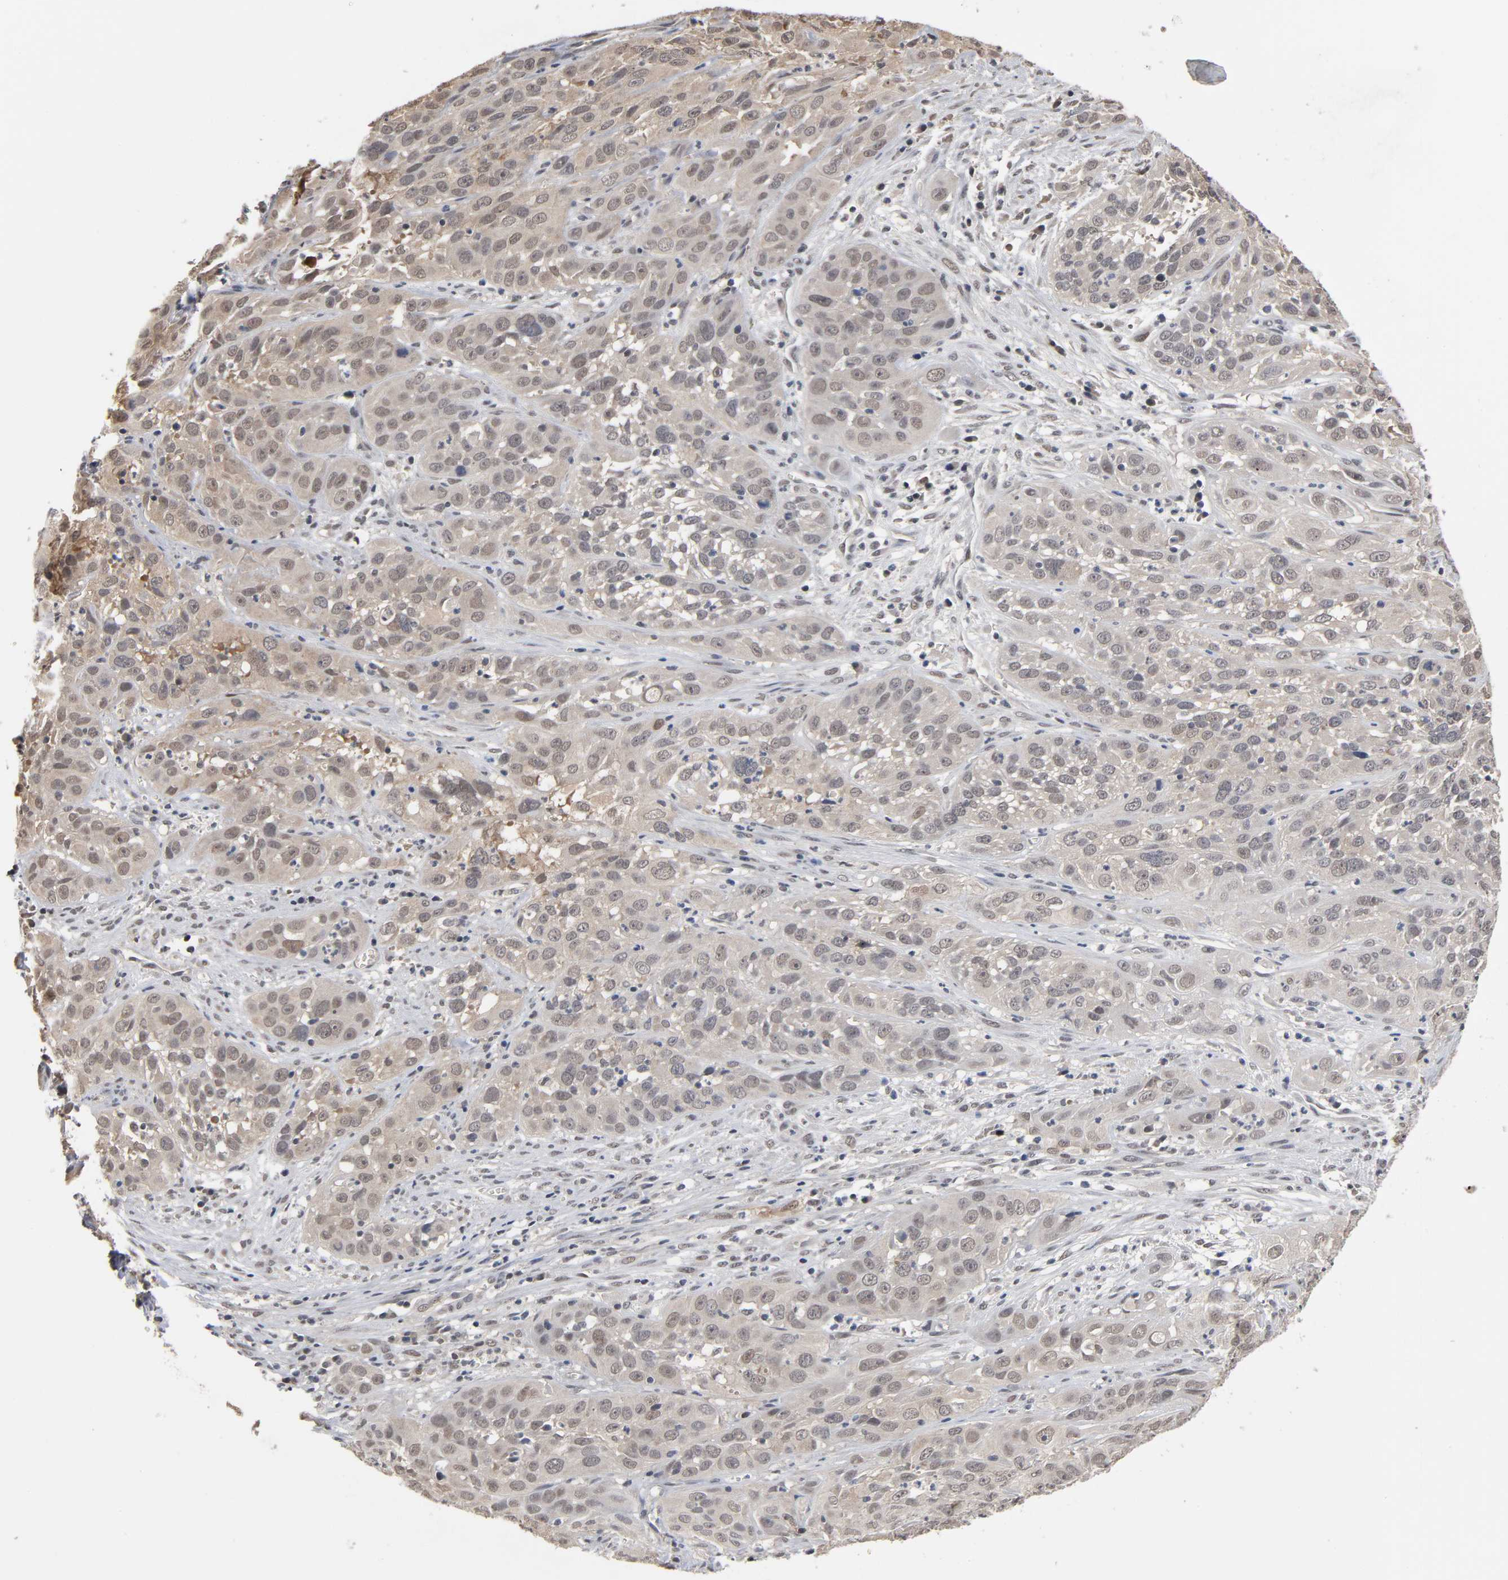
{"staining": {"intensity": "moderate", "quantity": "25%-75%", "location": "cytoplasmic/membranous,nuclear"}, "tissue": "cervical cancer", "cell_type": "Tumor cells", "image_type": "cancer", "snomed": [{"axis": "morphology", "description": "Squamous cell carcinoma, NOS"}, {"axis": "topography", "description": "Cervix"}], "caption": "Brown immunohistochemical staining in human cervical cancer (squamous cell carcinoma) reveals moderate cytoplasmic/membranous and nuclear staining in about 25%-75% of tumor cells. (brown staining indicates protein expression, while blue staining denotes nuclei).", "gene": "HTR1E", "patient": {"sex": "female", "age": 32}}